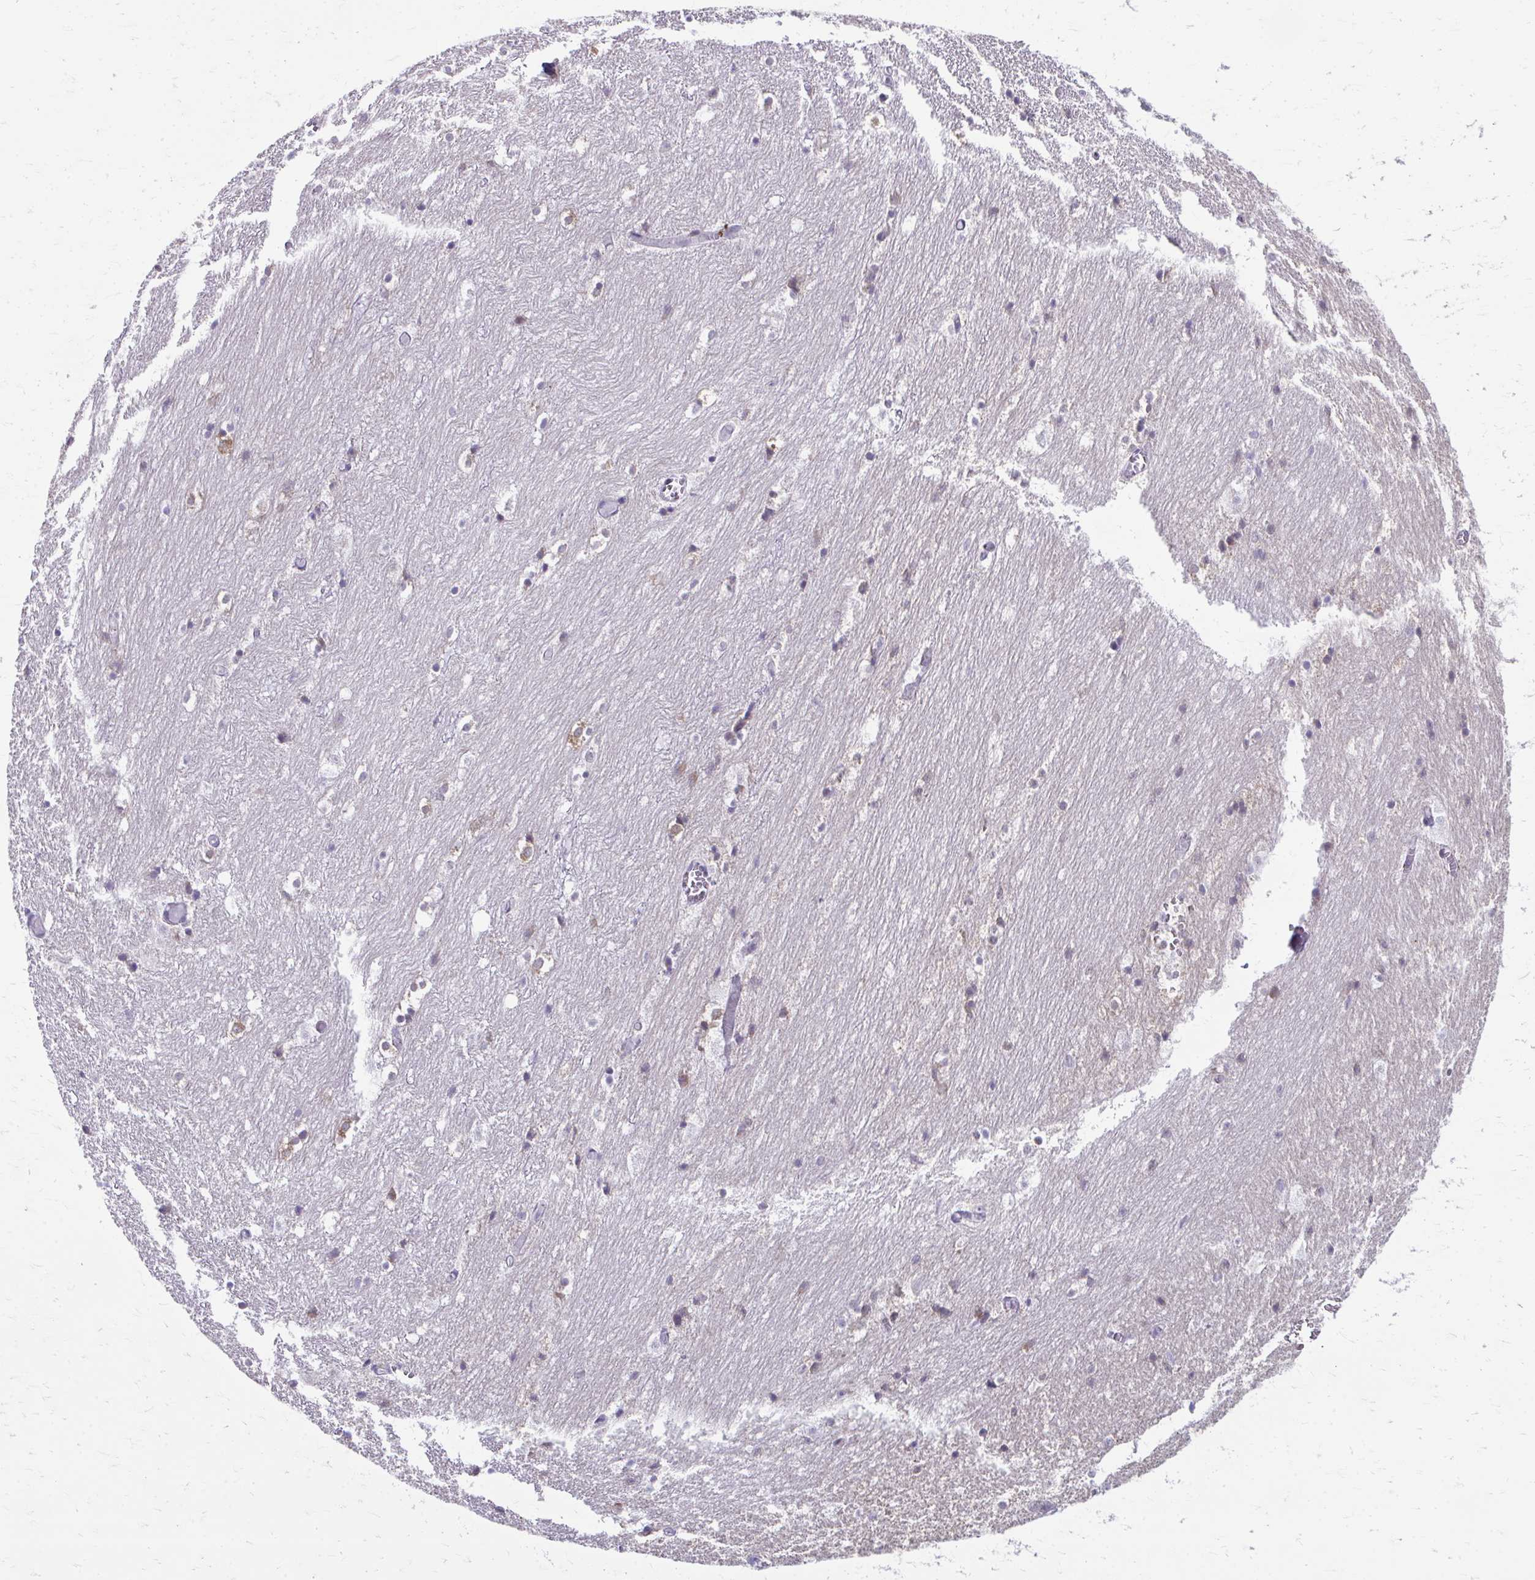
{"staining": {"intensity": "negative", "quantity": "none", "location": "none"}, "tissue": "hippocampus", "cell_type": "Glial cells", "image_type": "normal", "snomed": [{"axis": "morphology", "description": "Normal tissue, NOS"}, {"axis": "topography", "description": "Hippocampus"}], "caption": "DAB (3,3'-diaminobenzidine) immunohistochemical staining of benign hippocampus displays no significant expression in glial cells.", "gene": "MAF1", "patient": {"sex": "female", "age": 52}}